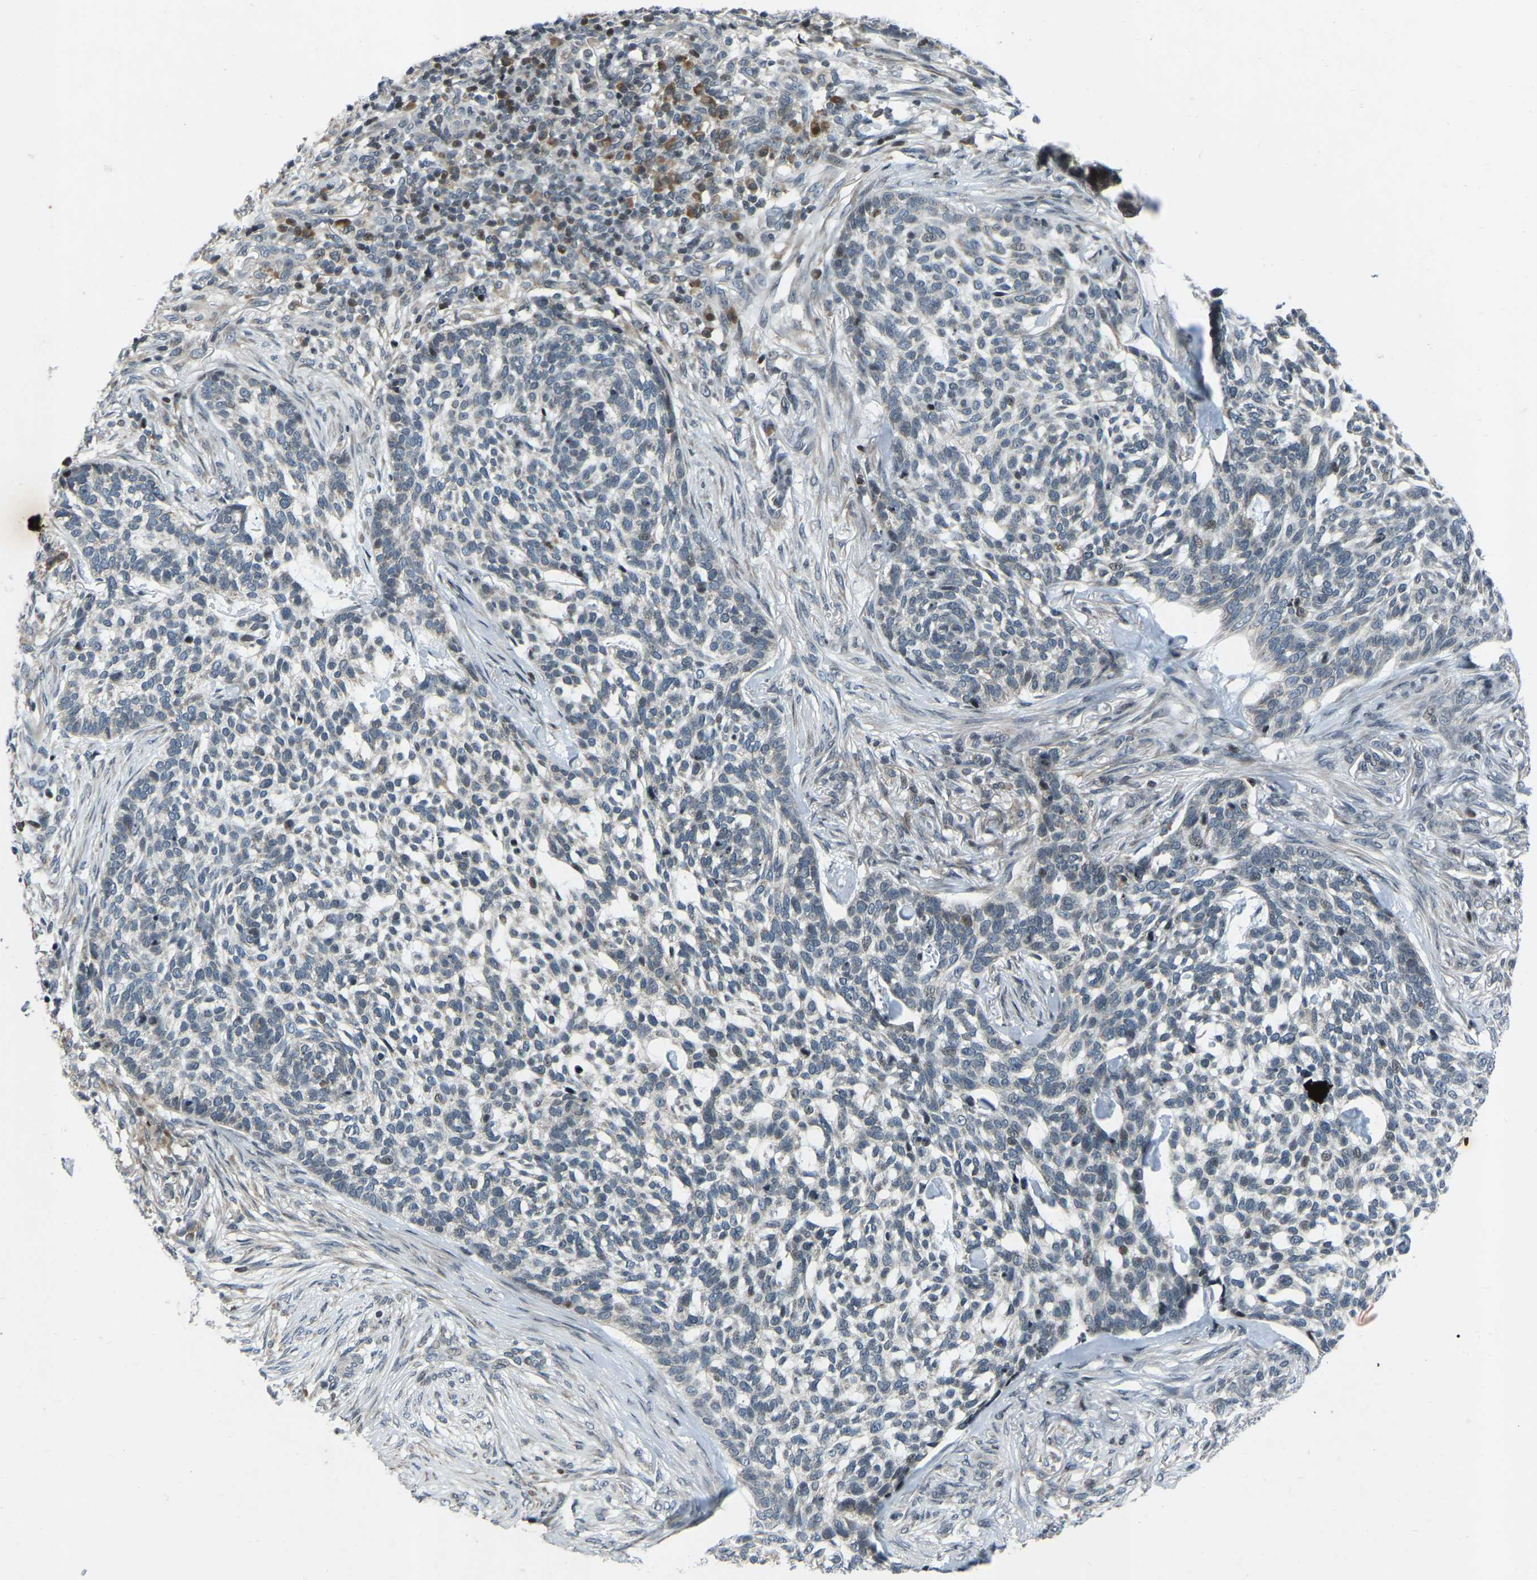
{"staining": {"intensity": "negative", "quantity": "none", "location": "none"}, "tissue": "skin cancer", "cell_type": "Tumor cells", "image_type": "cancer", "snomed": [{"axis": "morphology", "description": "Basal cell carcinoma"}, {"axis": "topography", "description": "Skin"}], "caption": "Tumor cells are negative for protein expression in human skin cancer.", "gene": "PARL", "patient": {"sex": "female", "age": 64}}